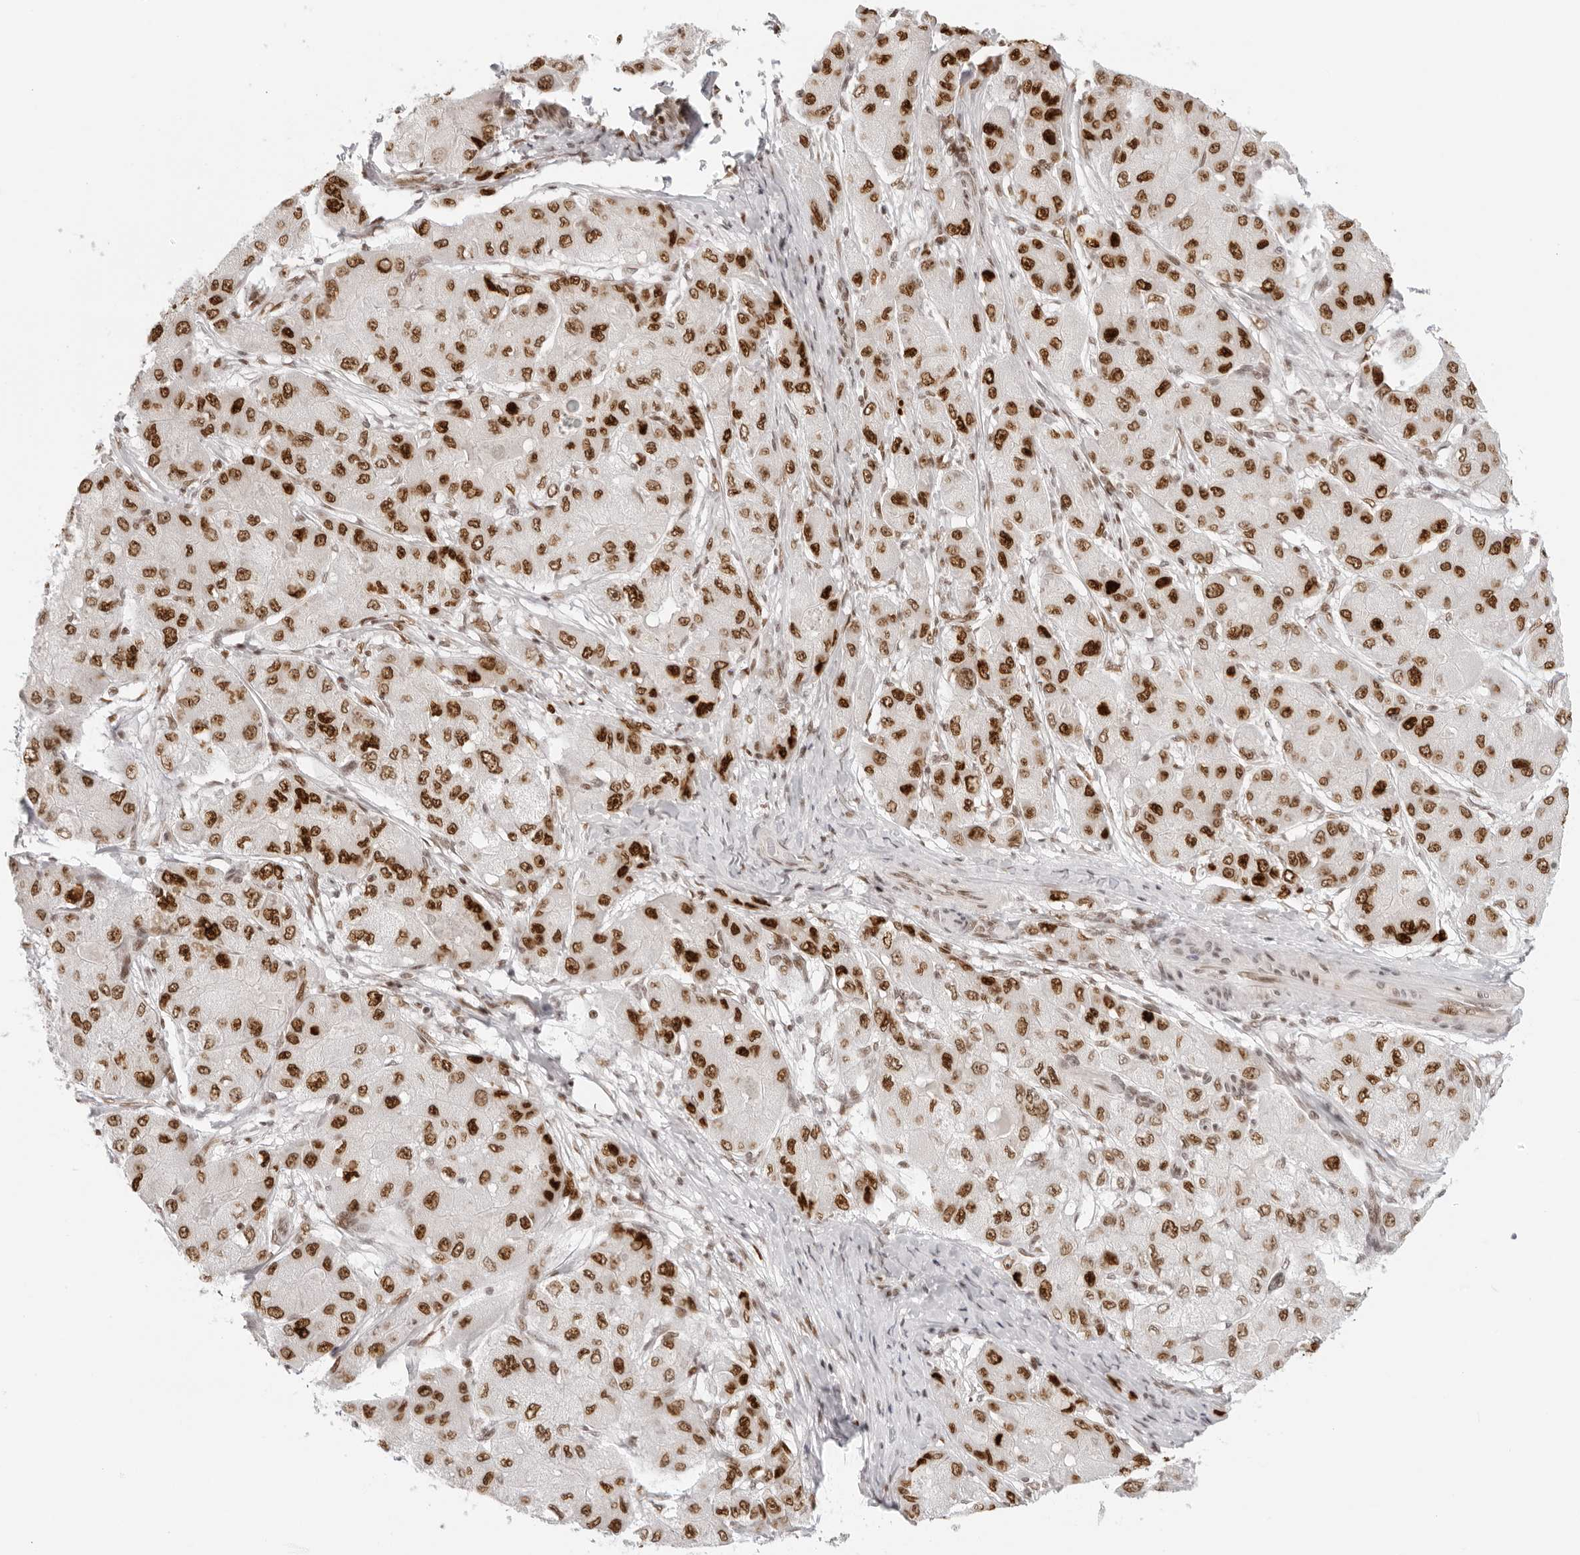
{"staining": {"intensity": "strong", "quantity": ">75%", "location": "nuclear"}, "tissue": "liver cancer", "cell_type": "Tumor cells", "image_type": "cancer", "snomed": [{"axis": "morphology", "description": "Carcinoma, Hepatocellular, NOS"}, {"axis": "topography", "description": "Liver"}], "caption": "This histopathology image shows immunohistochemistry (IHC) staining of liver cancer (hepatocellular carcinoma), with high strong nuclear expression in approximately >75% of tumor cells.", "gene": "RCC1", "patient": {"sex": "male", "age": 80}}